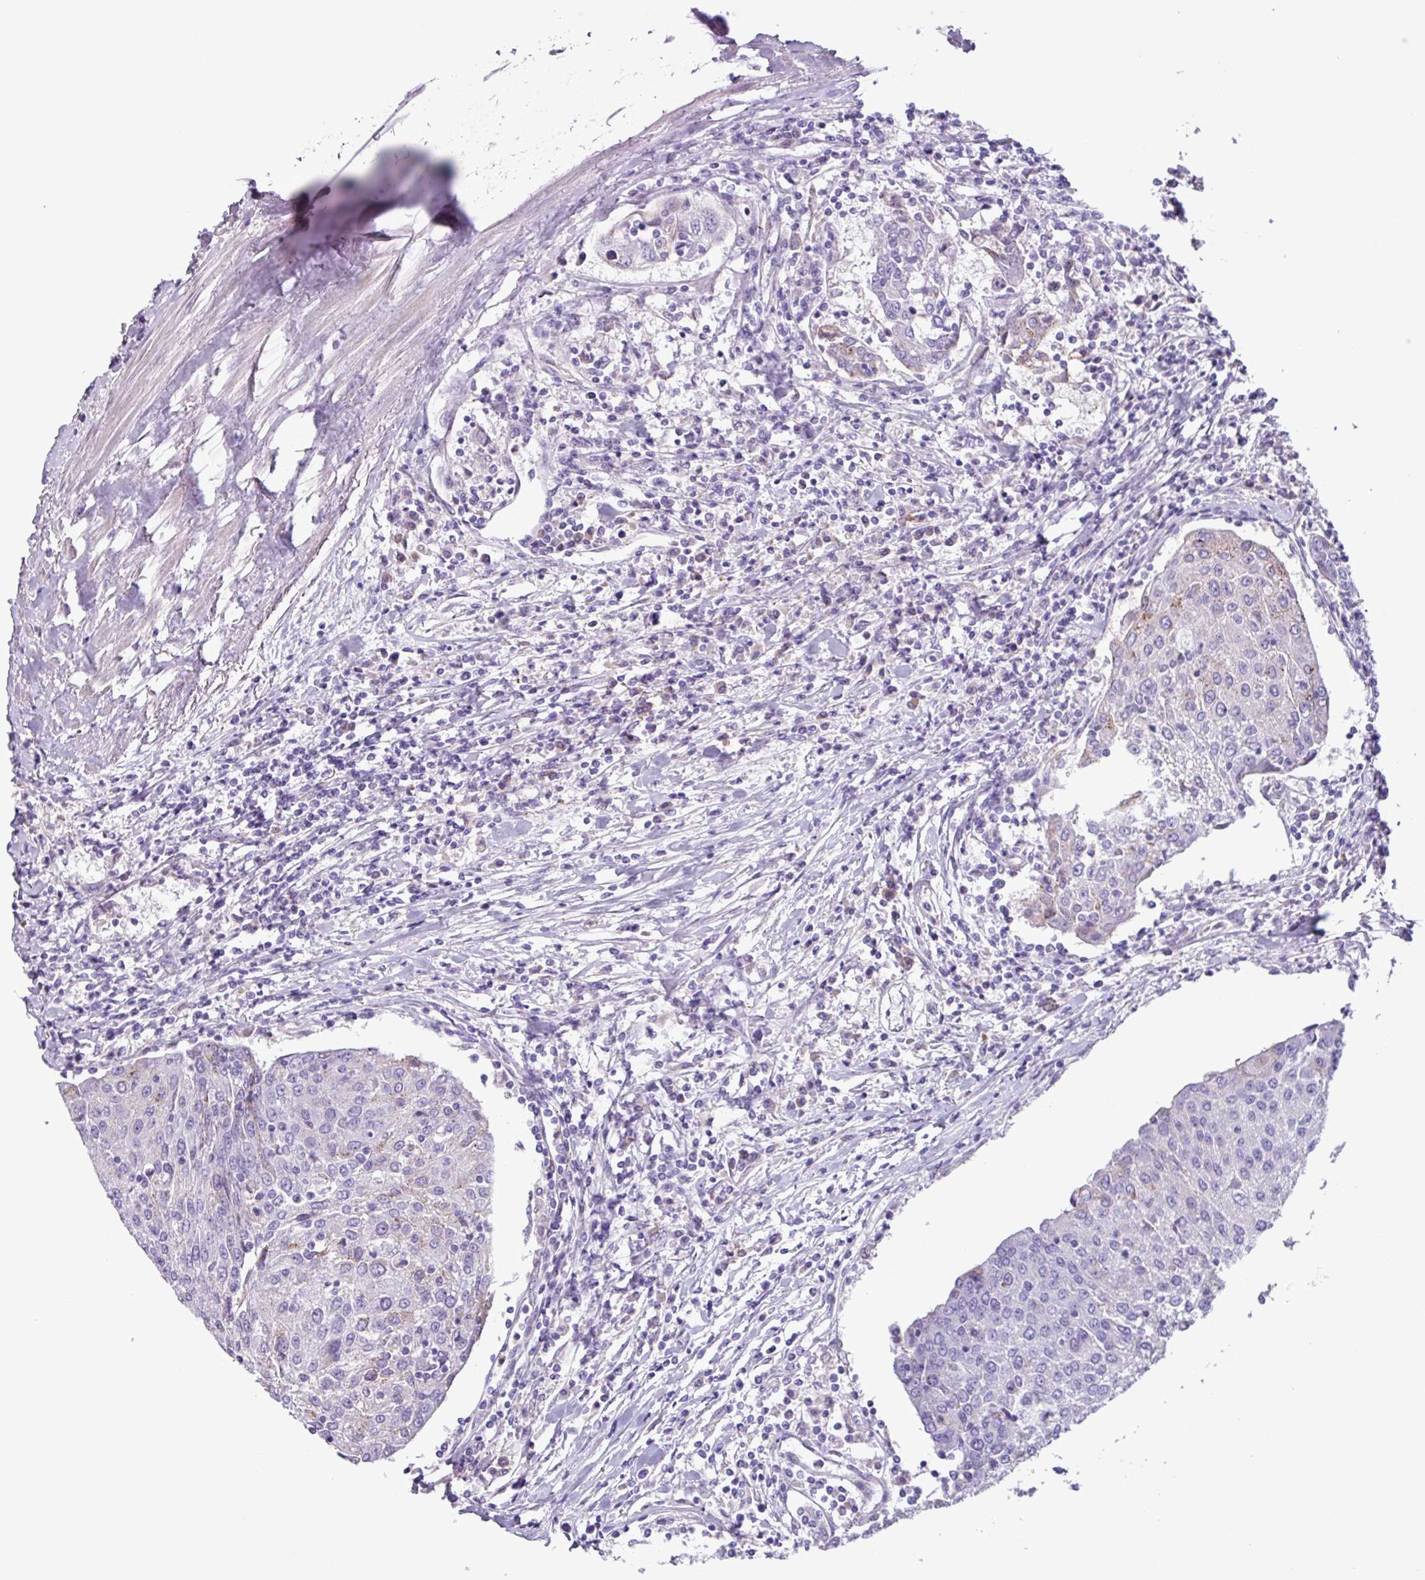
{"staining": {"intensity": "negative", "quantity": "none", "location": "none"}, "tissue": "urothelial cancer", "cell_type": "Tumor cells", "image_type": "cancer", "snomed": [{"axis": "morphology", "description": "Urothelial carcinoma, High grade"}, {"axis": "topography", "description": "Urinary bladder"}], "caption": "Human urothelial cancer stained for a protein using IHC exhibits no expression in tumor cells.", "gene": "CYSTM1", "patient": {"sex": "female", "age": 85}}